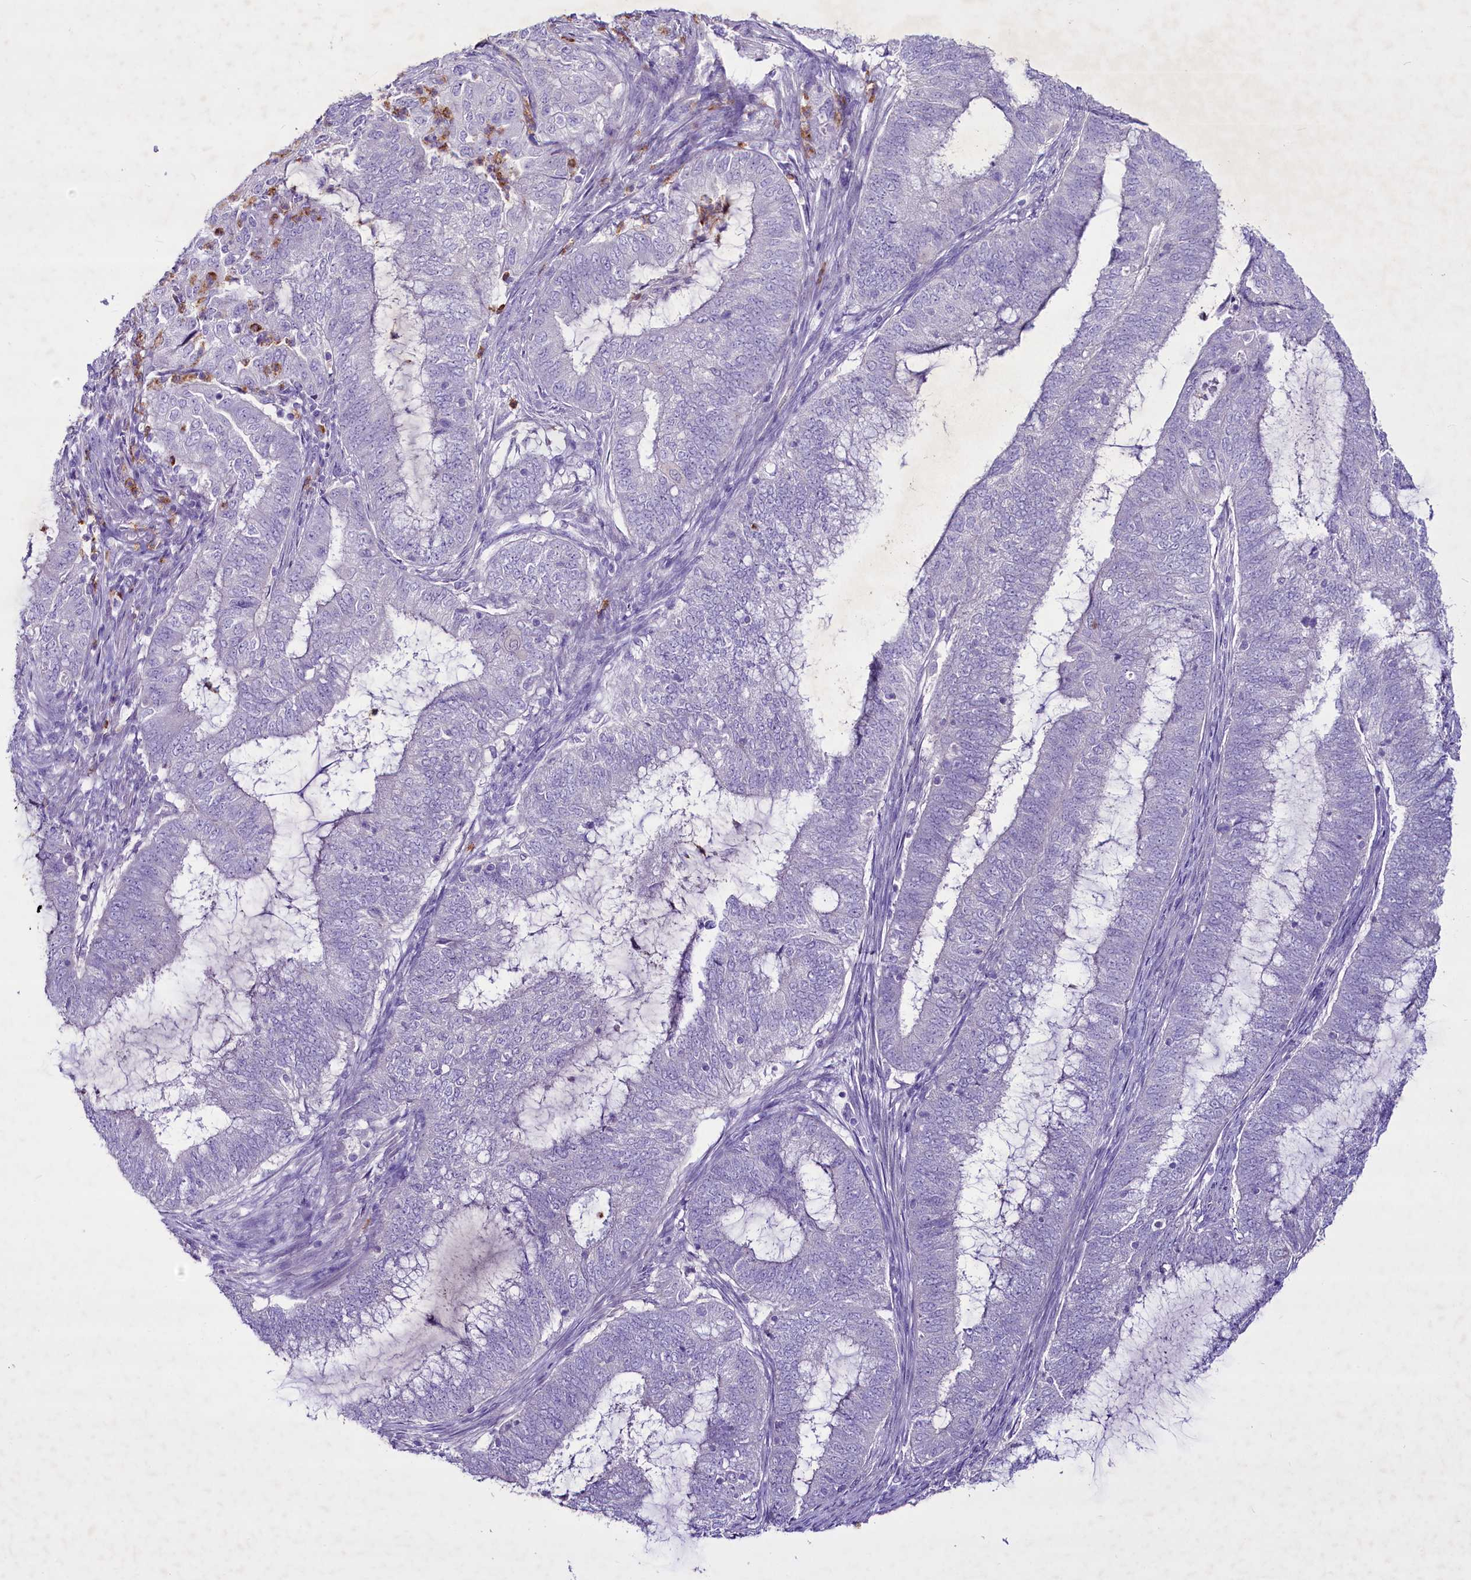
{"staining": {"intensity": "negative", "quantity": "none", "location": "none"}, "tissue": "endometrial cancer", "cell_type": "Tumor cells", "image_type": "cancer", "snomed": [{"axis": "morphology", "description": "Adenocarcinoma, NOS"}, {"axis": "topography", "description": "Endometrium"}], "caption": "Immunohistochemical staining of human adenocarcinoma (endometrial) shows no significant expression in tumor cells.", "gene": "FAM209B", "patient": {"sex": "female", "age": 51}}